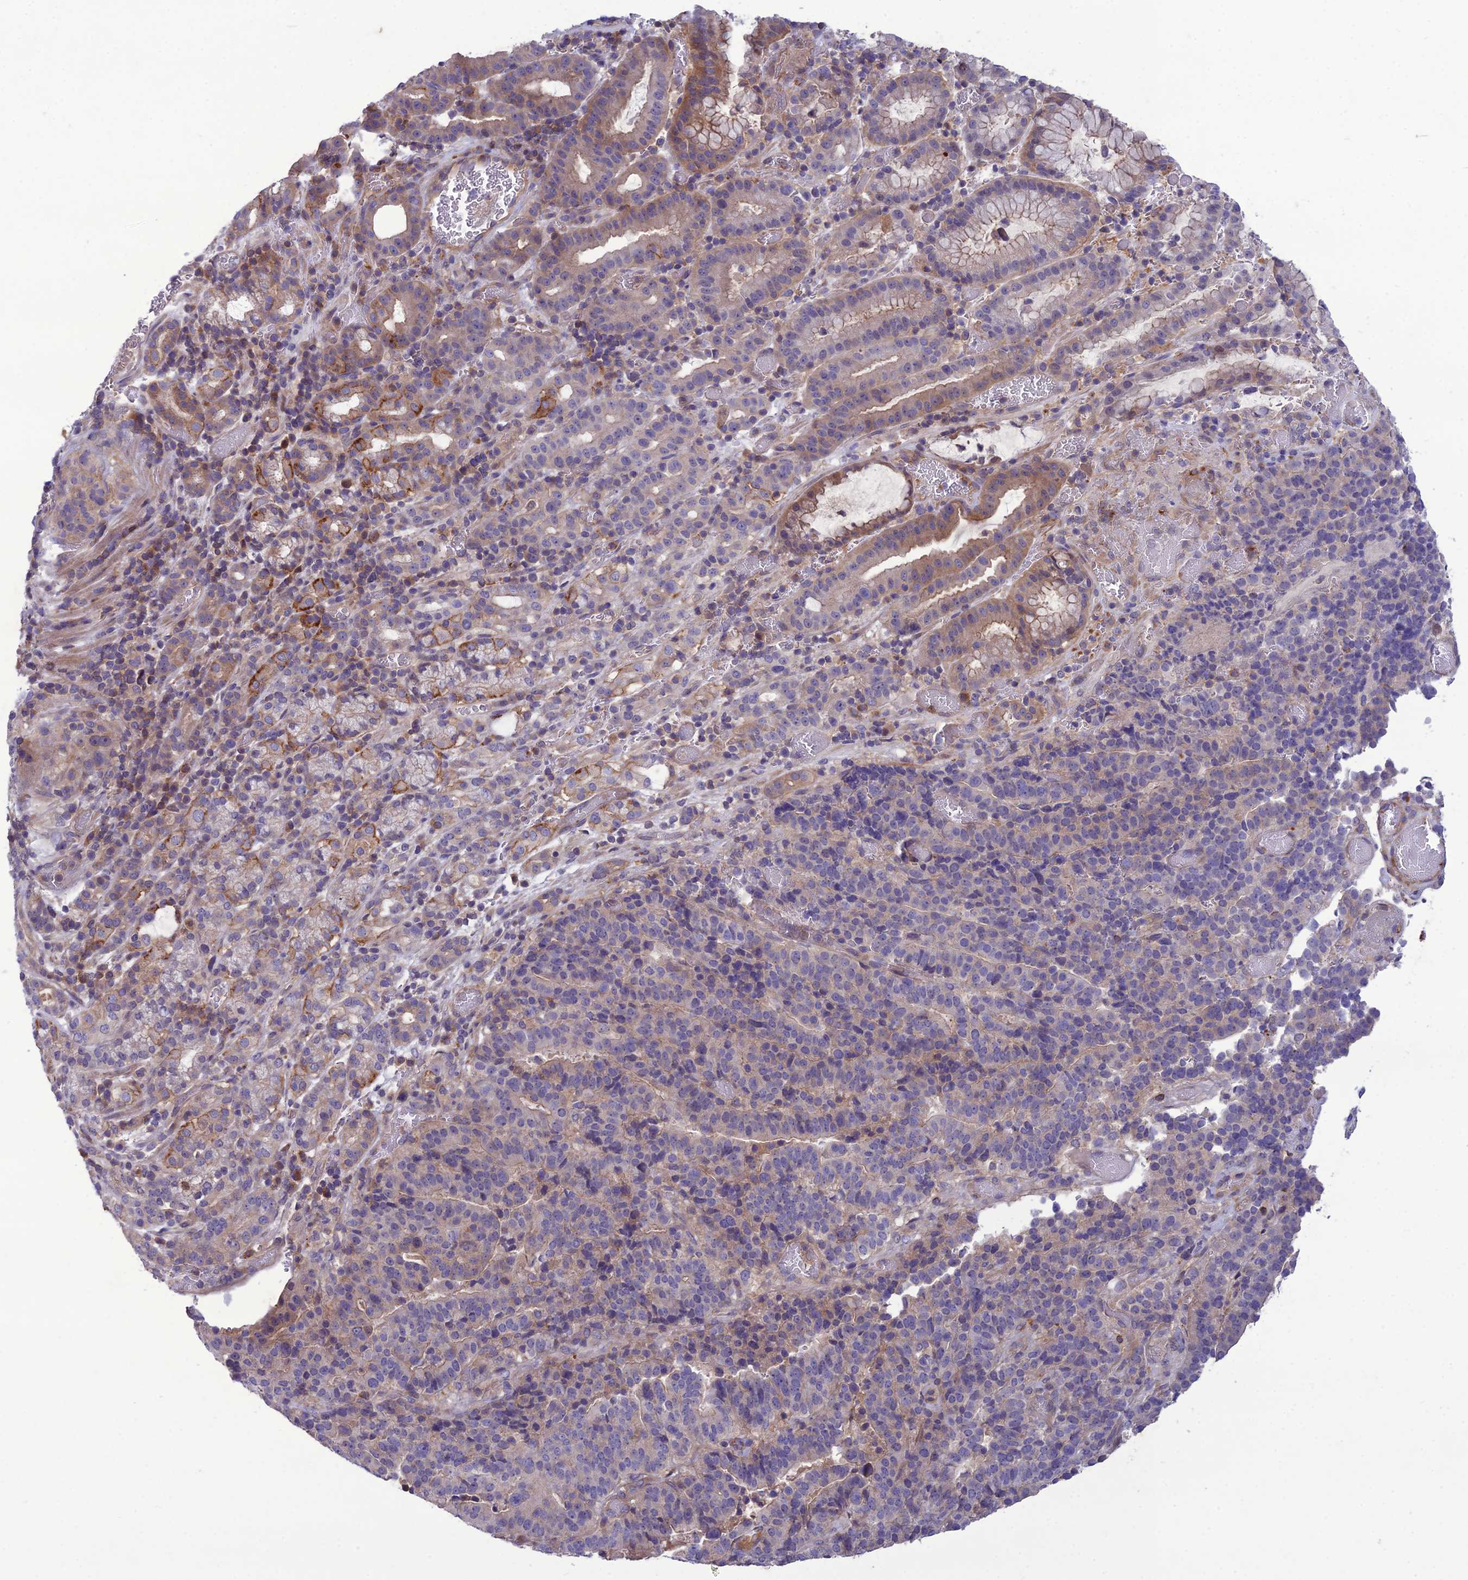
{"staining": {"intensity": "negative", "quantity": "none", "location": "none"}, "tissue": "stomach cancer", "cell_type": "Tumor cells", "image_type": "cancer", "snomed": [{"axis": "morphology", "description": "Adenocarcinoma, NOS"}, {"axis": "topography", "description": "Stomach"}], "caption": "High magnification brightfield microscopy of stomach cancer (adenocarcinoma) stained with DAB (3,3'-diaminobenzidine) (brown) and counterstained with hematoxylin (blue): tumor cells show no significant staining.", "gene": "GDF6", "patient": {"sex": "male", "age": 48}}